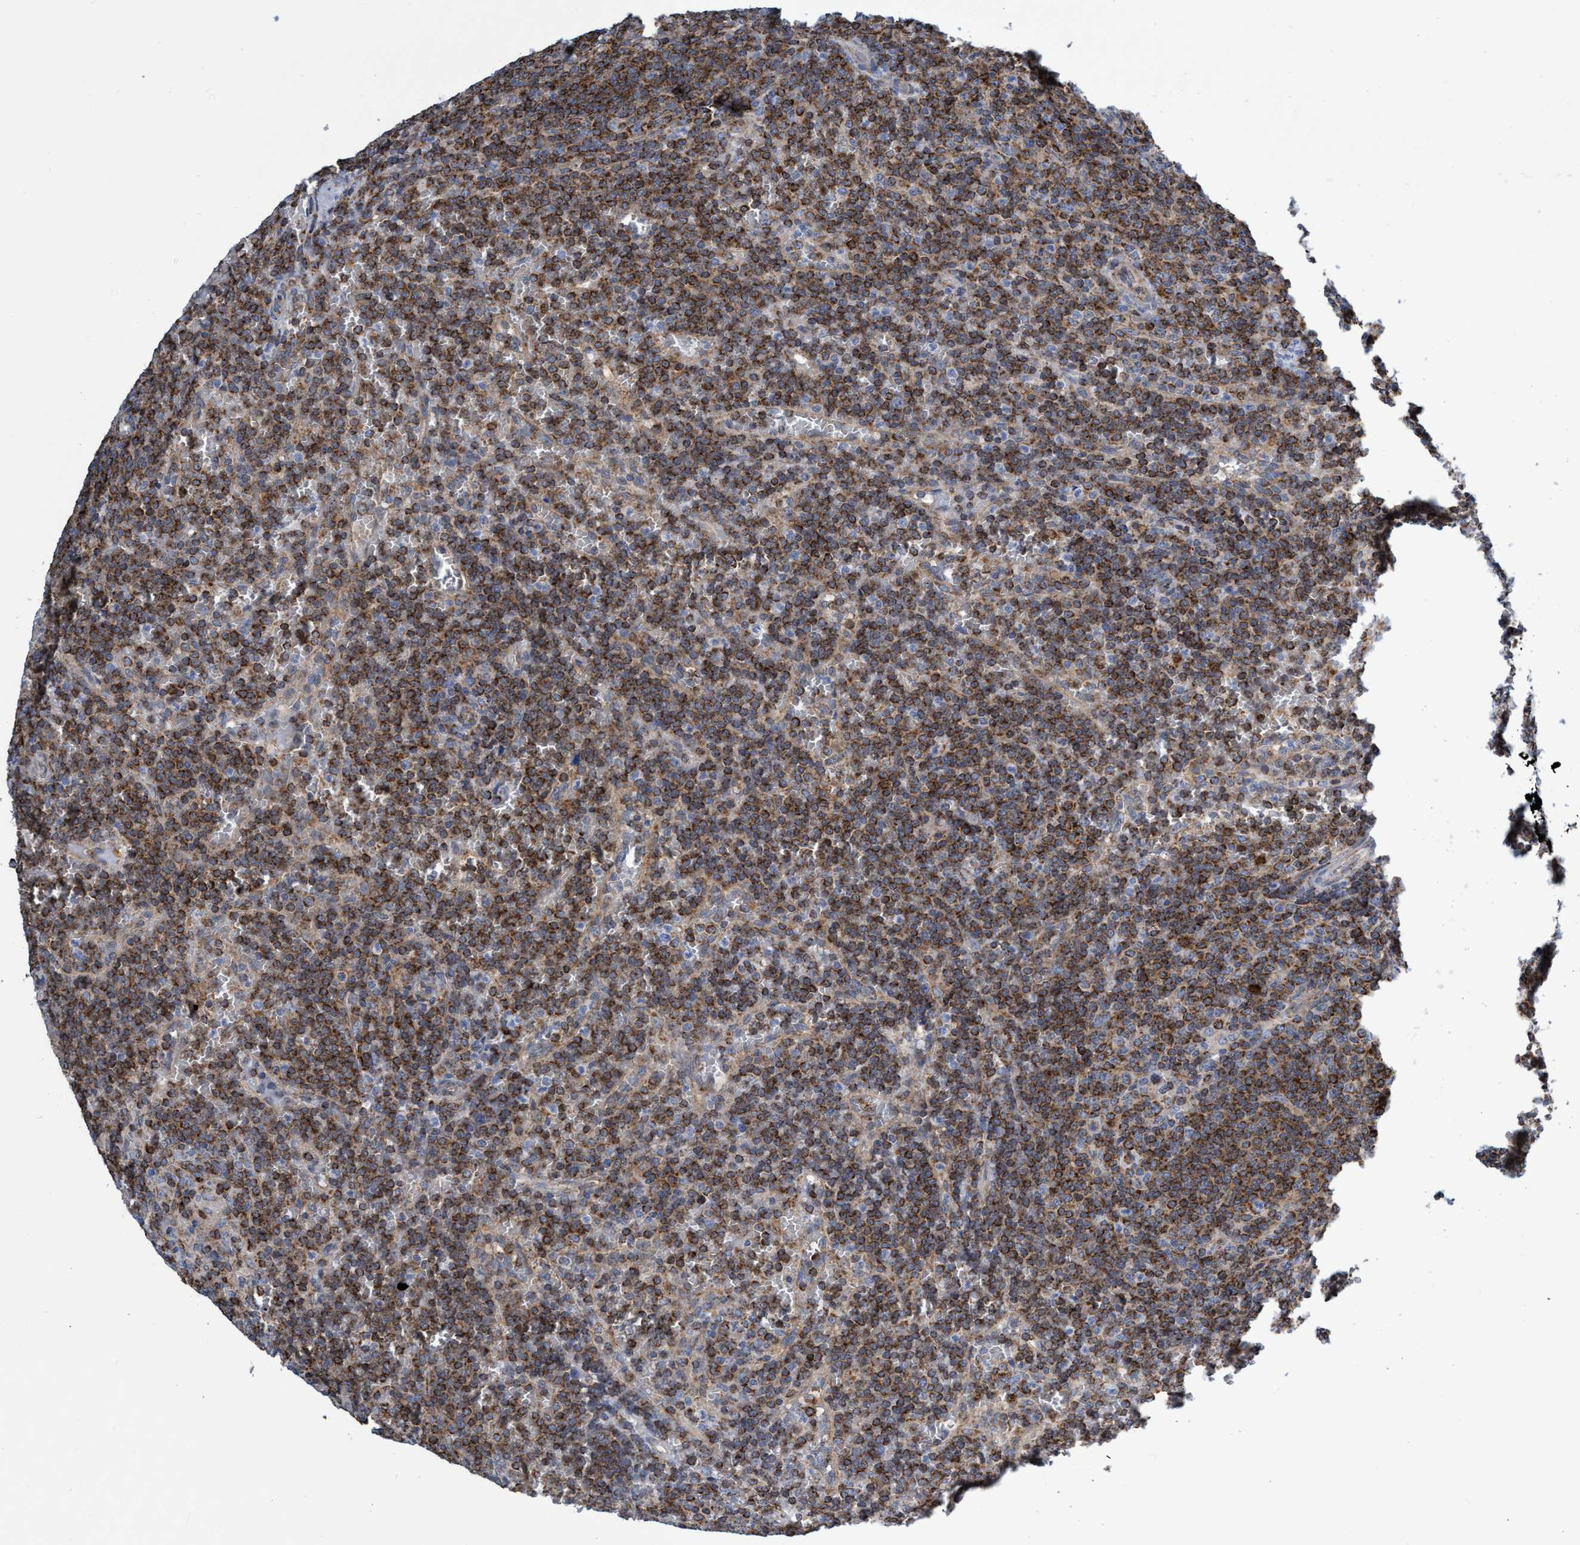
{"staining": {"intensity": "strong", "quantity": ">75%", "location": "cytoplasmic/membranous,nuclear"}, "tissue": "lymphoma", "cell_type": "Tumor cells", "image_type": "cancer", "snomed": [{"axis": "morphology", "description": "Malignant lymphoma, non-Hodgkin's type, Low grade"}, {"axis": "topography", "description": "Spleen"}], "caption": "Strong cytoplasmic/membranous and nuclear protein expression is appreciated in about >75% of tumor cells in lymphoma. (DAB (3,3'-diaminobenzidine) = brown stain, brightfield microscopy at high magnification).", "gene": "CRYZ", "patient": {"sex": "female", "age": 19}}